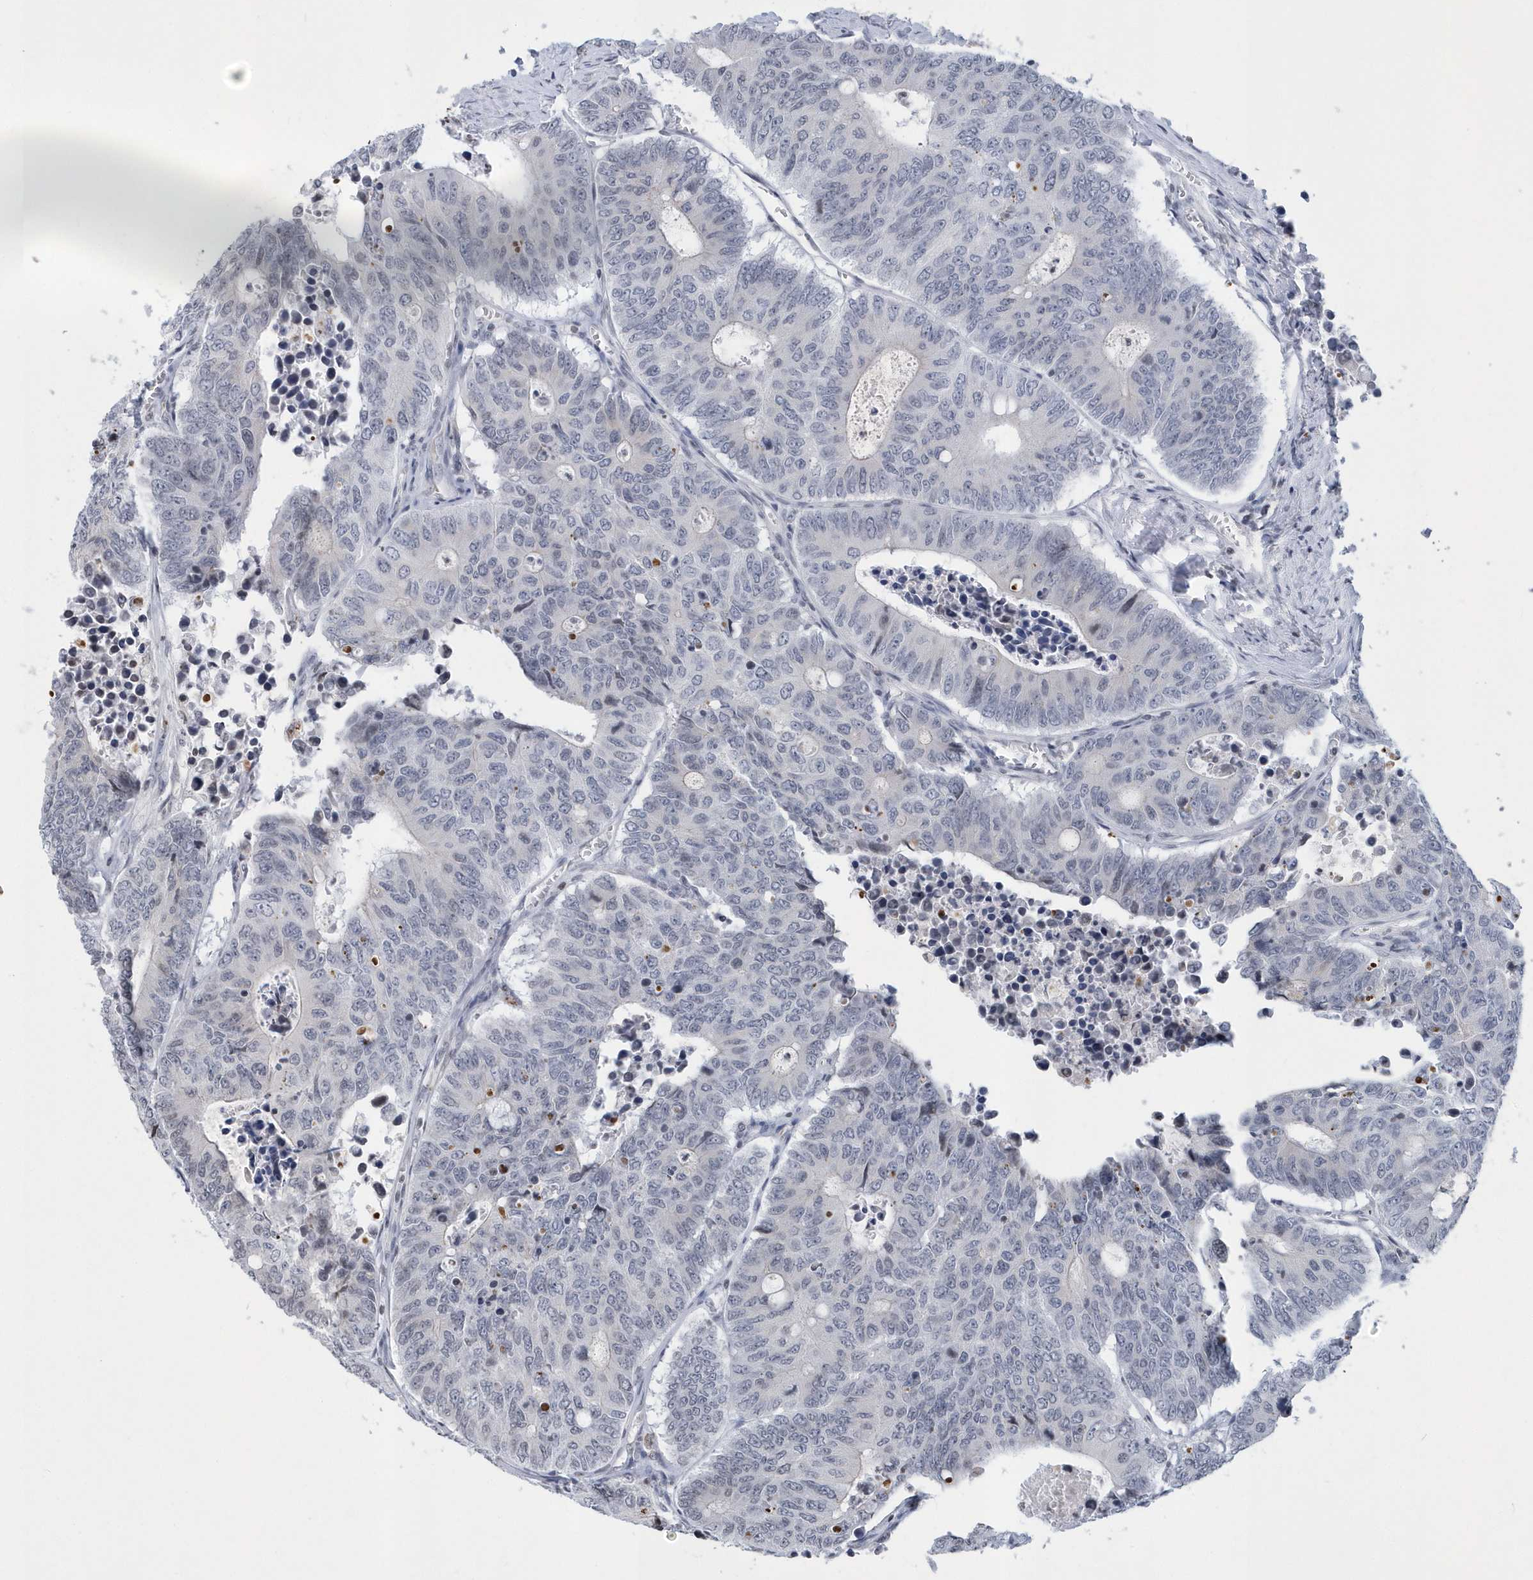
{"staining": {"intensity": "weak", "quantity": "<25%", "location": "nuclear"}, "tissue": "colorectal cancer", "cell_type": "Tumor cells", "image_type": "cancer", "snomed": [{"axis": "morphology", "description": "Adenocarcinoma, NOS"}, {"axis": "topography", "description": "Colon"}], "caption": "This is an immunohistochemistry histopathology image of human colorectal cancer (adenocarcinoma). There is no positivity in tumor cells.", "gene": "VWA5B2", "patient": {"sex": "male", "age": 87}}